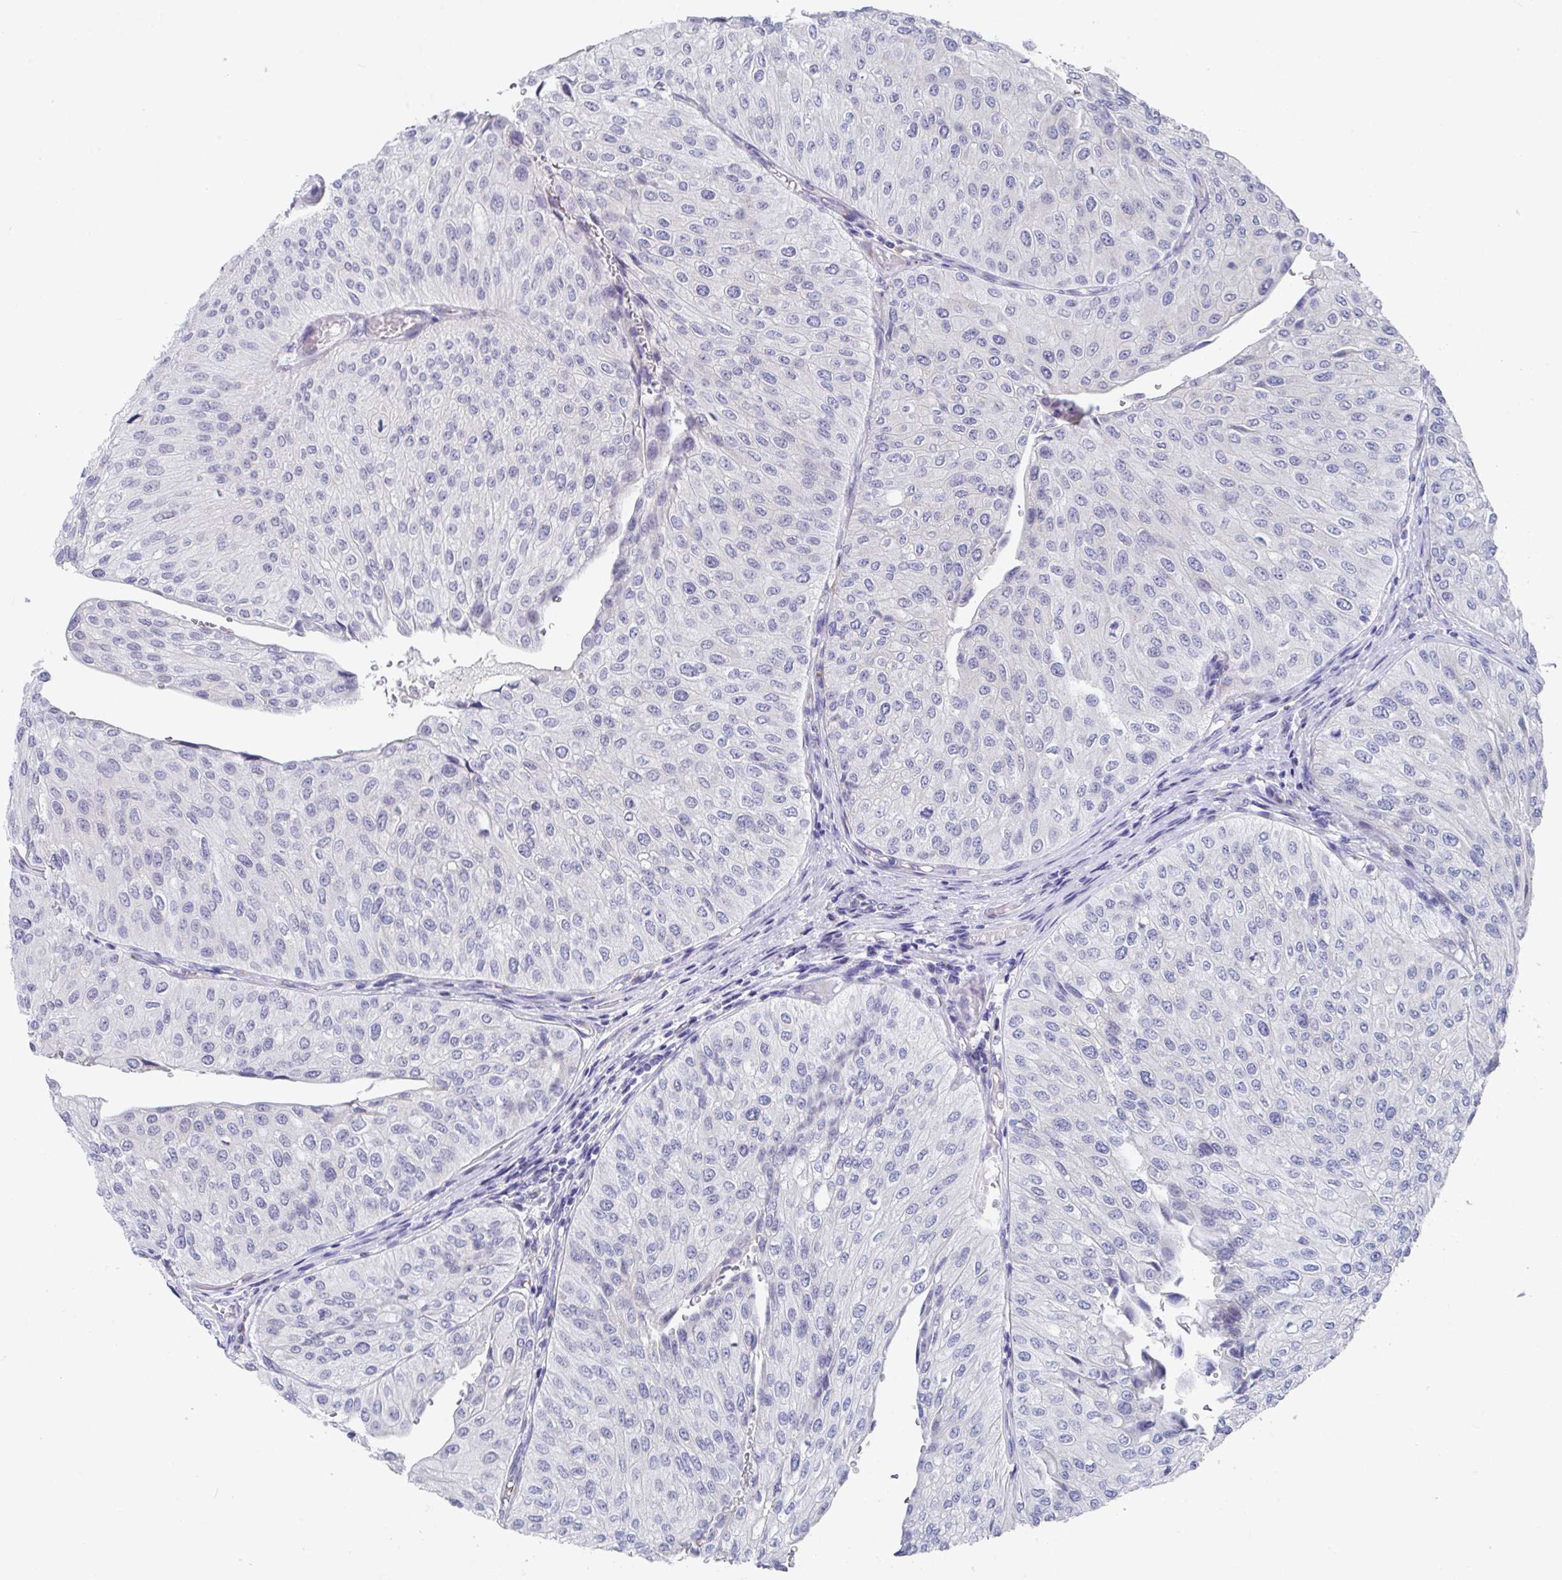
{"staining": {"intensity": "negative", "quantity": "none", "location": "none"}, "tissue": "urothelial cancer", "cell_type": "Tumor cells", "image_type": "cancer", "snomed": [{"axis": "morphology", "description": "Urothelial carcinoma, NOS"}, {"axis": "topography", "description": "Urinary bladder"}], "caption": "Transitional cell carcinoma was stained to show a protein in brown. There is no significant staining in tumor cells.", "gene": "TAS2R39", "patient": {"sex": "male", "age": 67}}